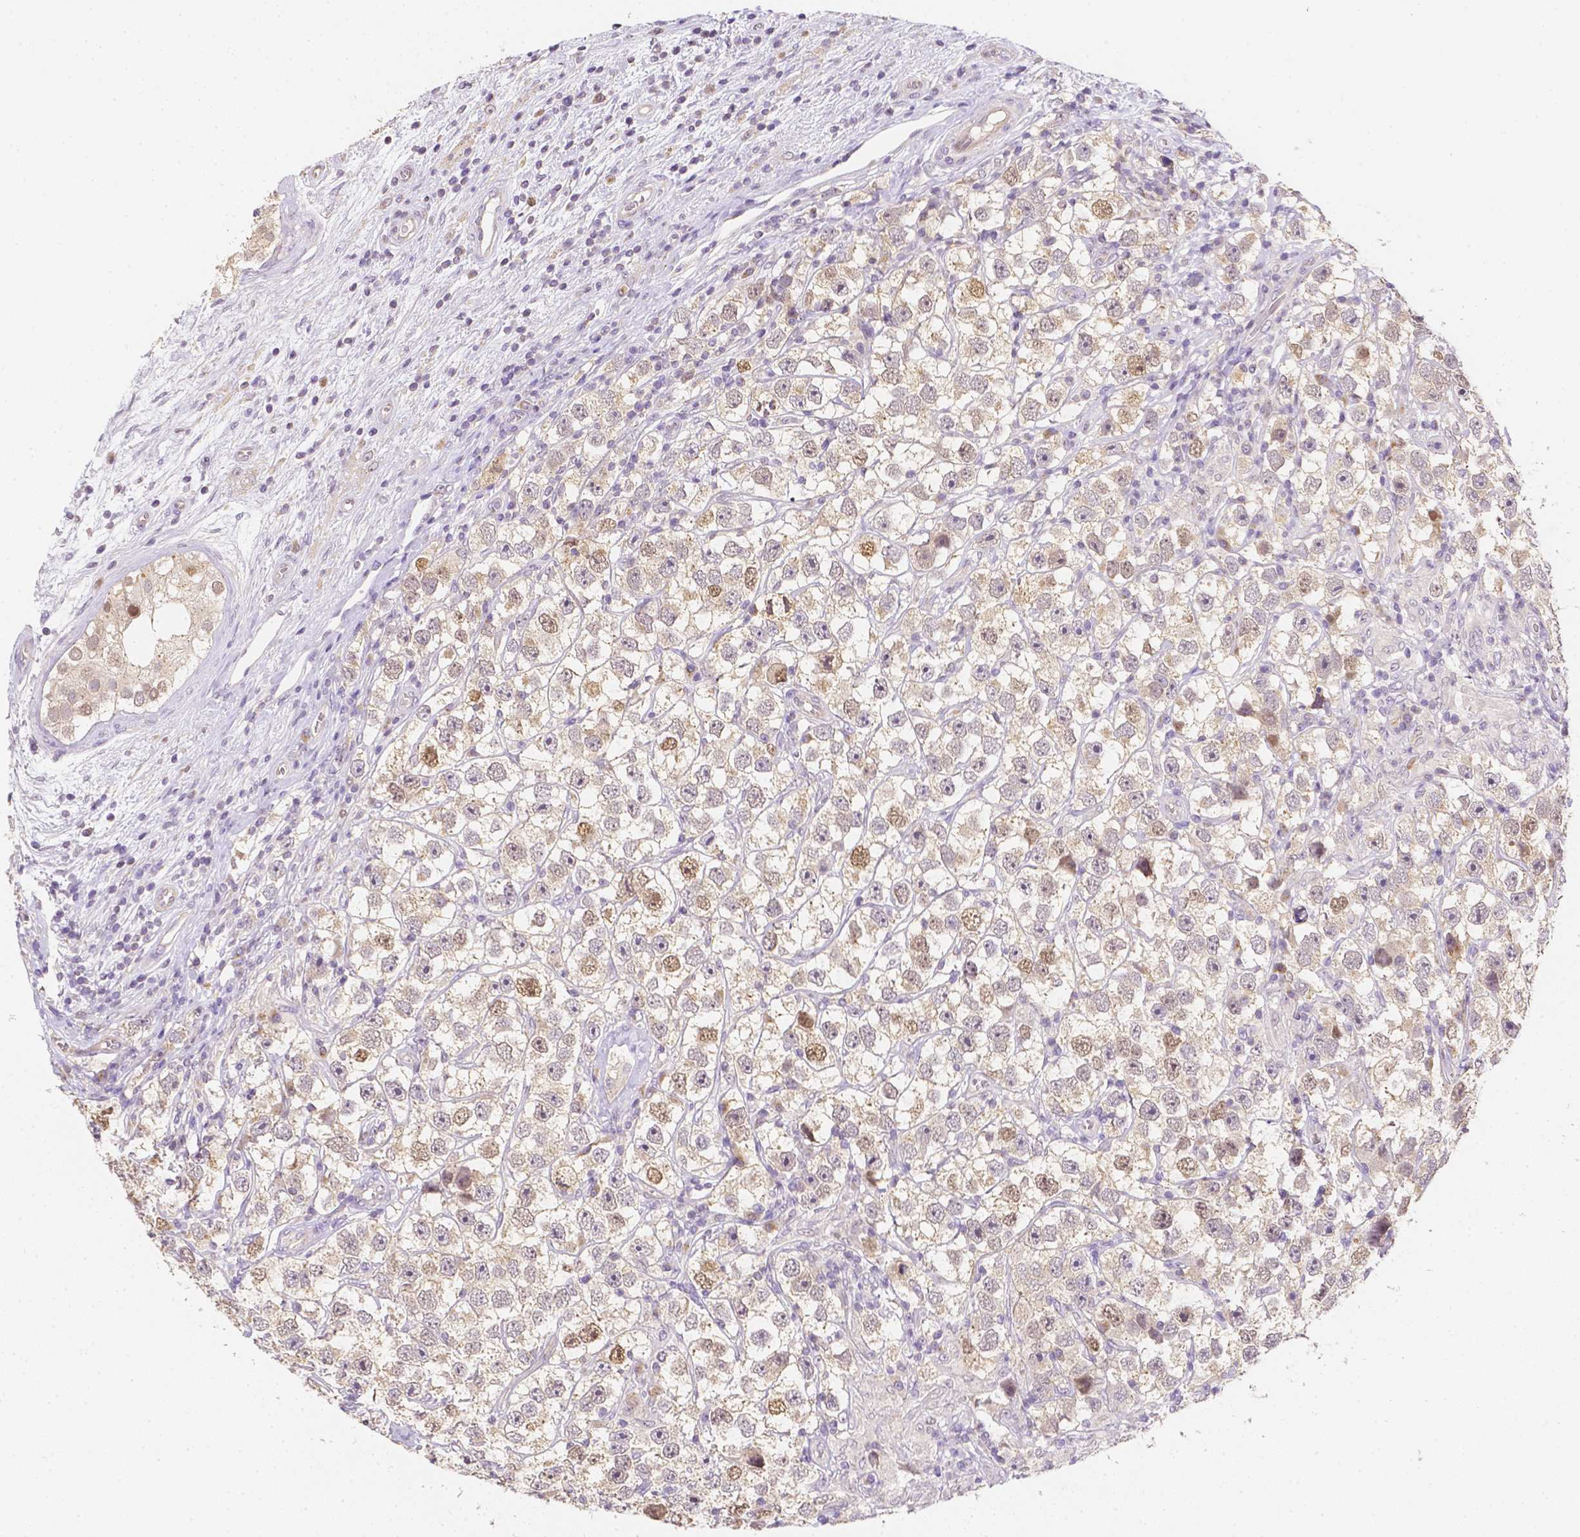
{"staining": {"intensity": "moderate", "quantity": "<25%", "location": "nuclear"}, "tissue": "testis cancer", "cell_type": "Tumor cells", "image_type": "cancer", "snomed": [{"axis": "morphology", "description": "Seminoma, NOS"}, {"axis": "topography", "description": "Testis"}], "caption": "Immunohistochemical staining of human testis cancer shows low levels of moderate nuclear protein expression in about <25% of tumor cells. (DAB (3,3'-diaminobenzidine) = brown stain, brightfield microscopy at high magnification).", "gene": "C10orf67", "patient": {"sex": "male", "age": 26}}